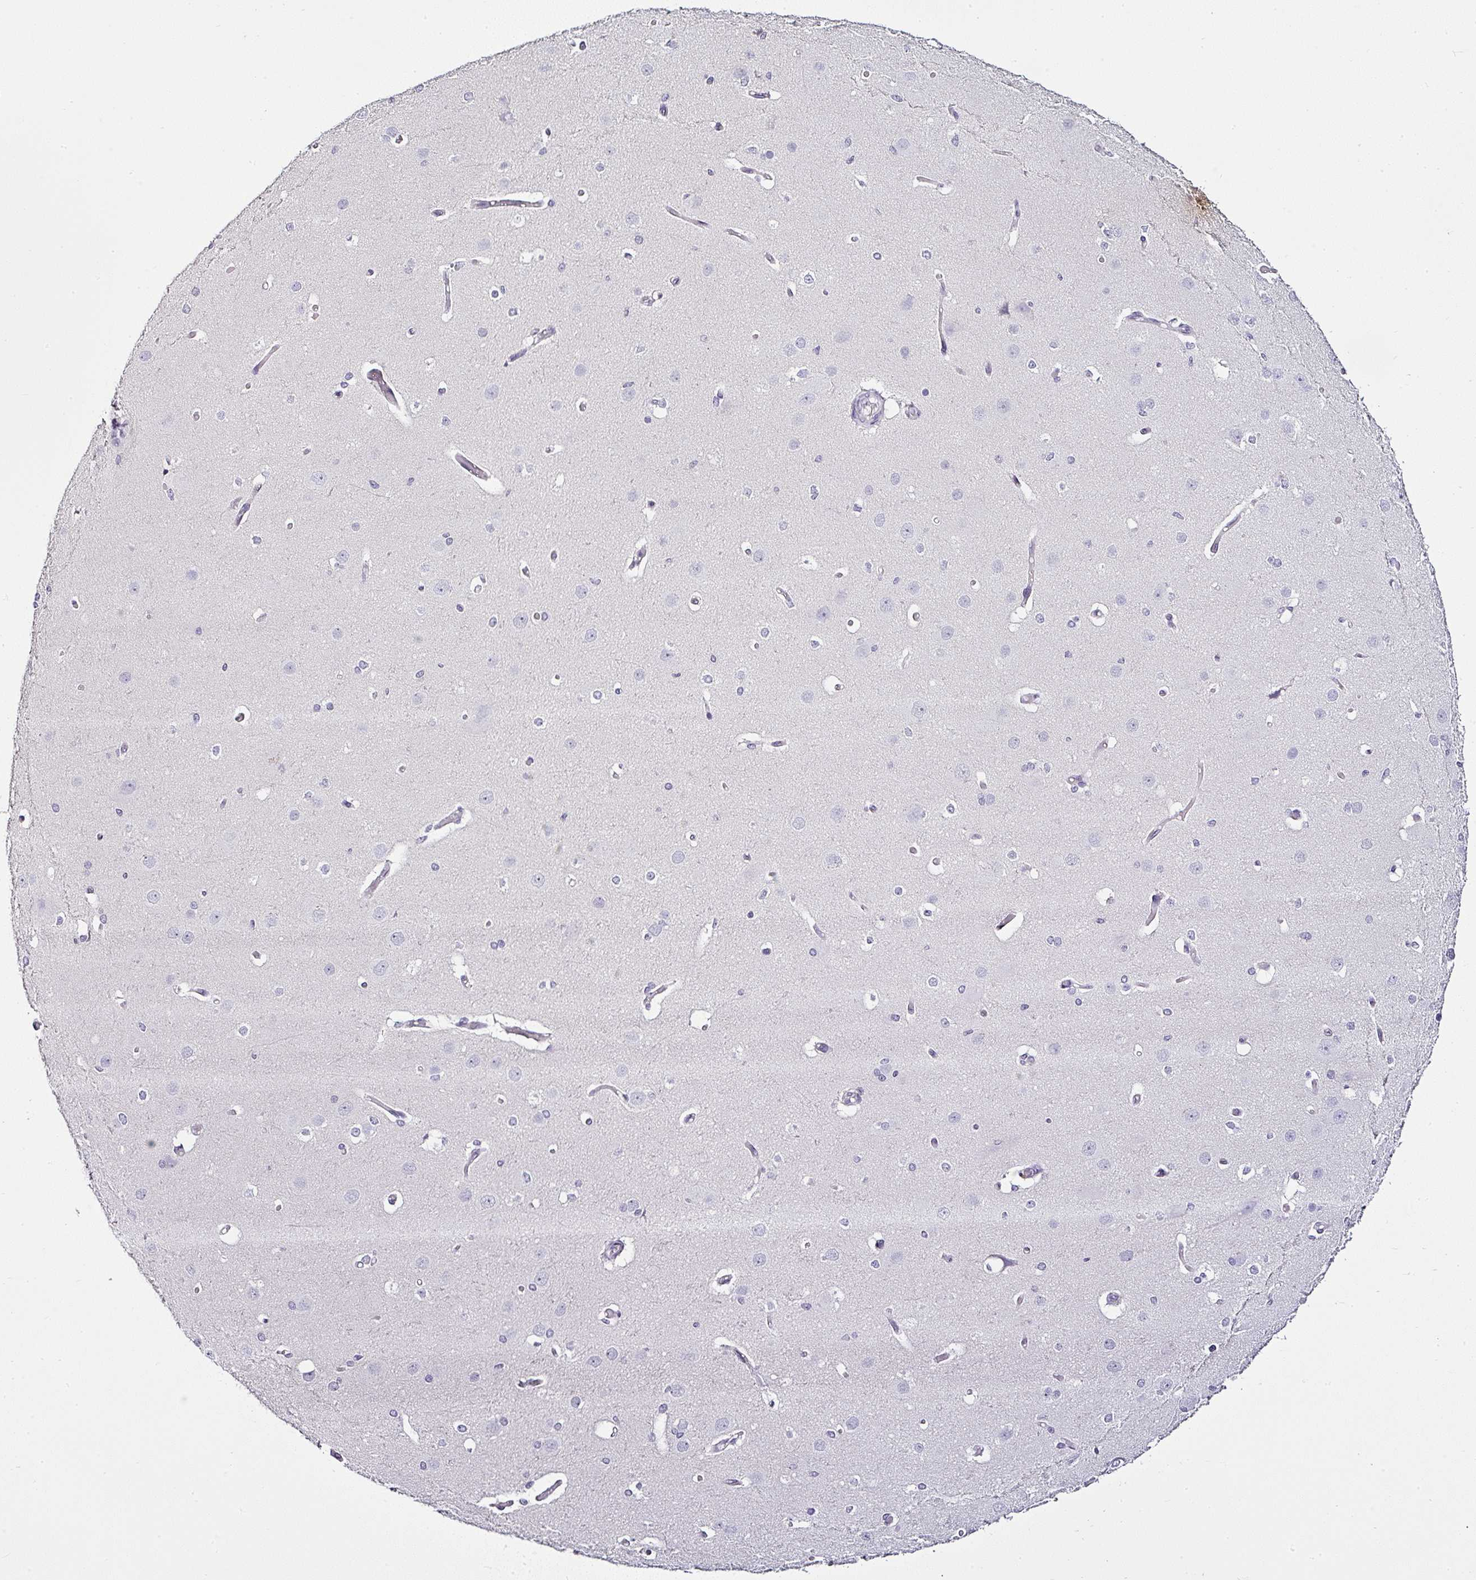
{"staining": {"intensity": "negative", "quantity": "none", "location": "none"}, "tissue": "cerebral cortex", "cell_type": "Endothelial cells", "image_type": "normal", "snomed": [{"axis": "morphology", "description": "Normal tissue, NOS"}, {"axis": "morphology", "description": "Inflammation, NOS"}, {"axis": "topography", "description": "Cerebral cortex"}], "caption": "The IHC micrograph has no significant staining in endothelial cells of cerebral cortex.", "gene": "SERPINB3", "patient": {"sex": "male", "age": 6}}